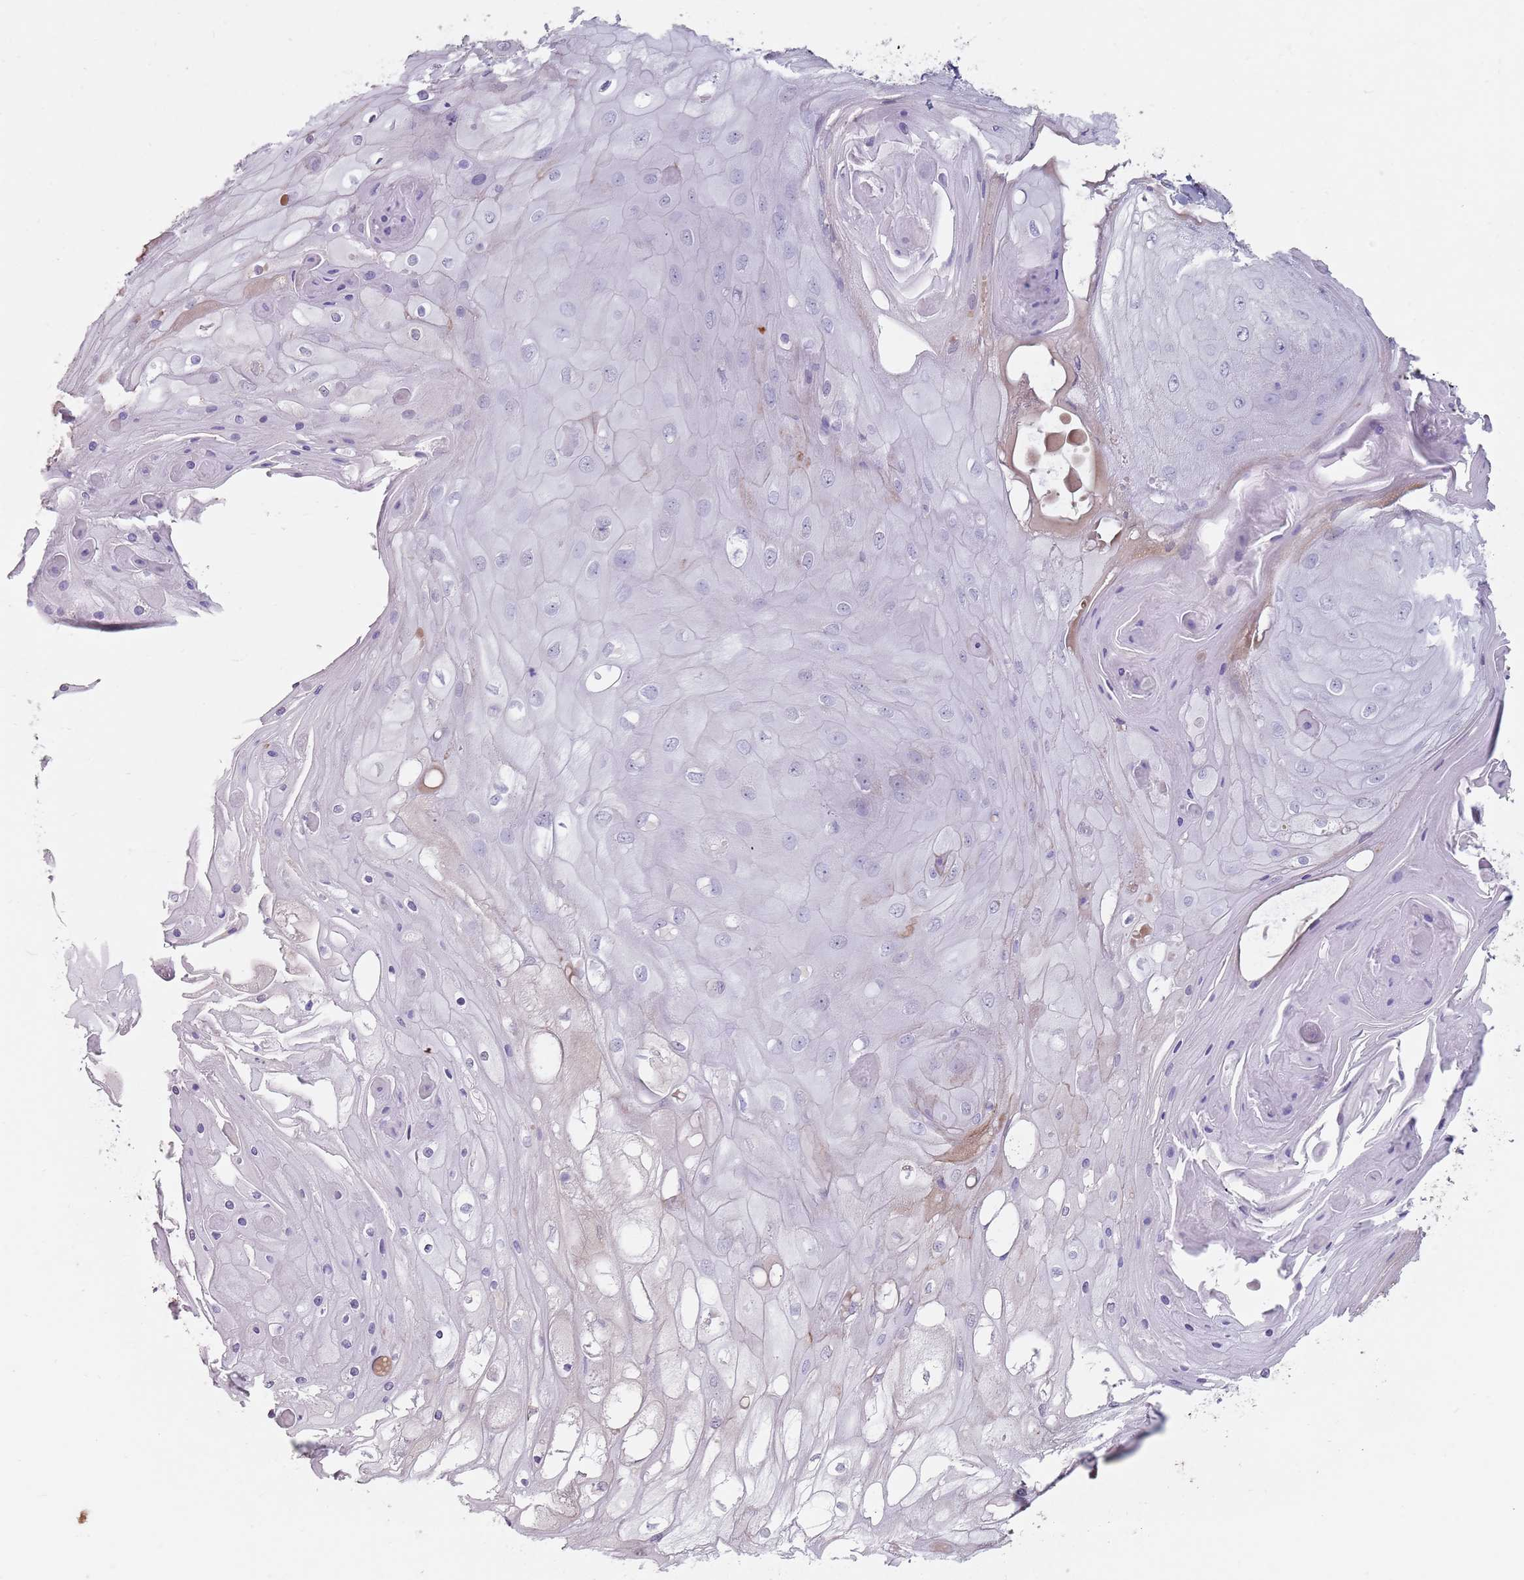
{"staining": {"intensity": "negative", "quantity": "none", "location": "none"}, "tissue": "skin cancer", "cell_type": "Tumor cells", "image_type": "cancer", "snomed": [{"axis": "morphology", "description": "Squamous cell carcinoma, NOS"}, {"axis": "topography", "description": "Skin"}], "caption": "IHC histopathology image of skin squamous cell carcinoma stained for a protein (brown), which displays no staining in tumor cells.", "gene": "STYK1", "patient": {"sex": "male", "age": 70}}